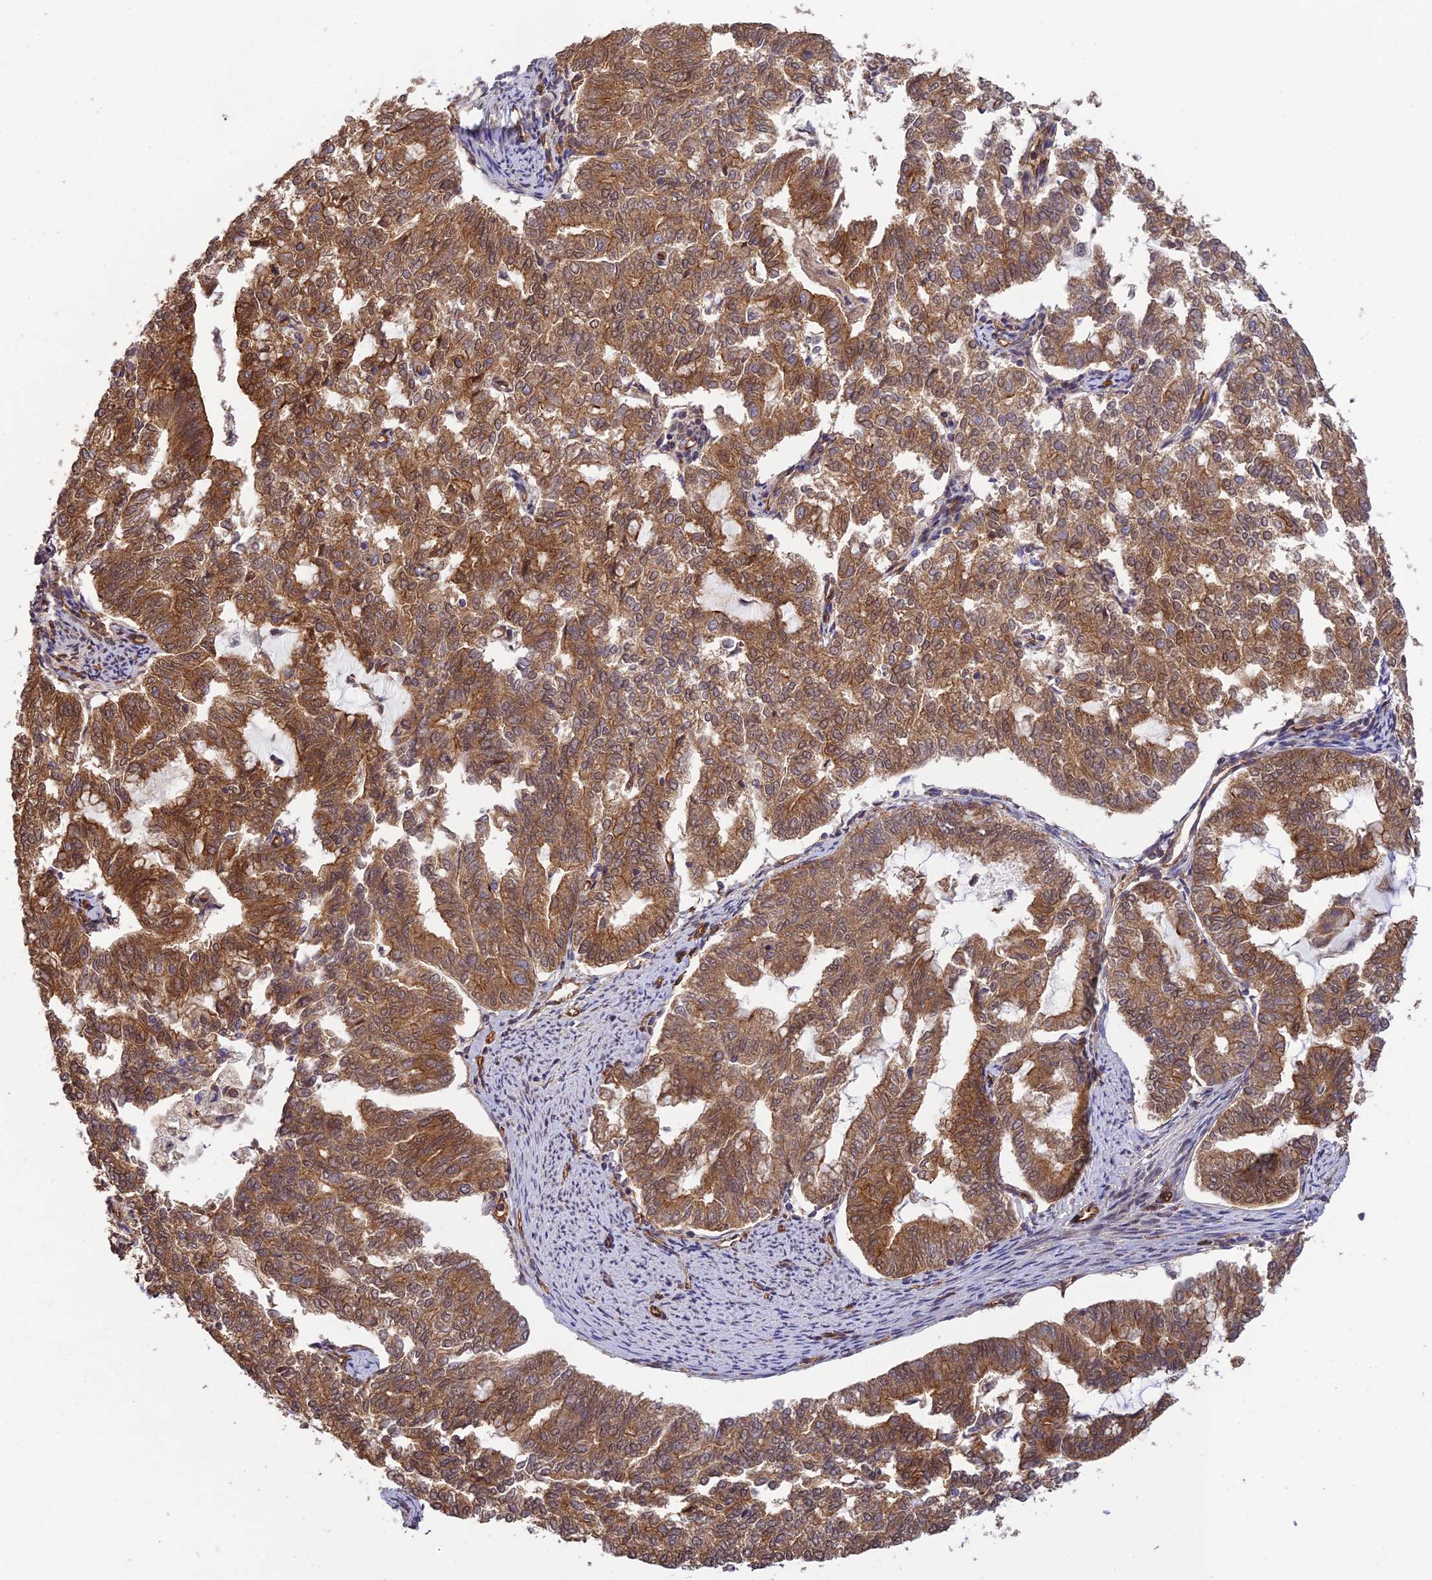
{"staining": {"intensity": "moderate", "quantity": ">75%", "location": "cytoplasmic/membranous"}, "tissue": "endometrial cancer", "cell_type": "Tumor cells", "image_type": "cancer", "snomed": [{"axis": "morphology", "description": "Adenocarcinoma, NOS"}, {"axis": "topography", "description": "Endometrium"}], "caption": "This photomicrograph shows immunohistochemistry (IHC) staining of adenocarcinoma (endometrial), with medium moderate cytoplasmic/membranous staining in about >75% of tumor cells.", "gene": "HOMER2", "patient": {"sex": "female", "age": 79}}